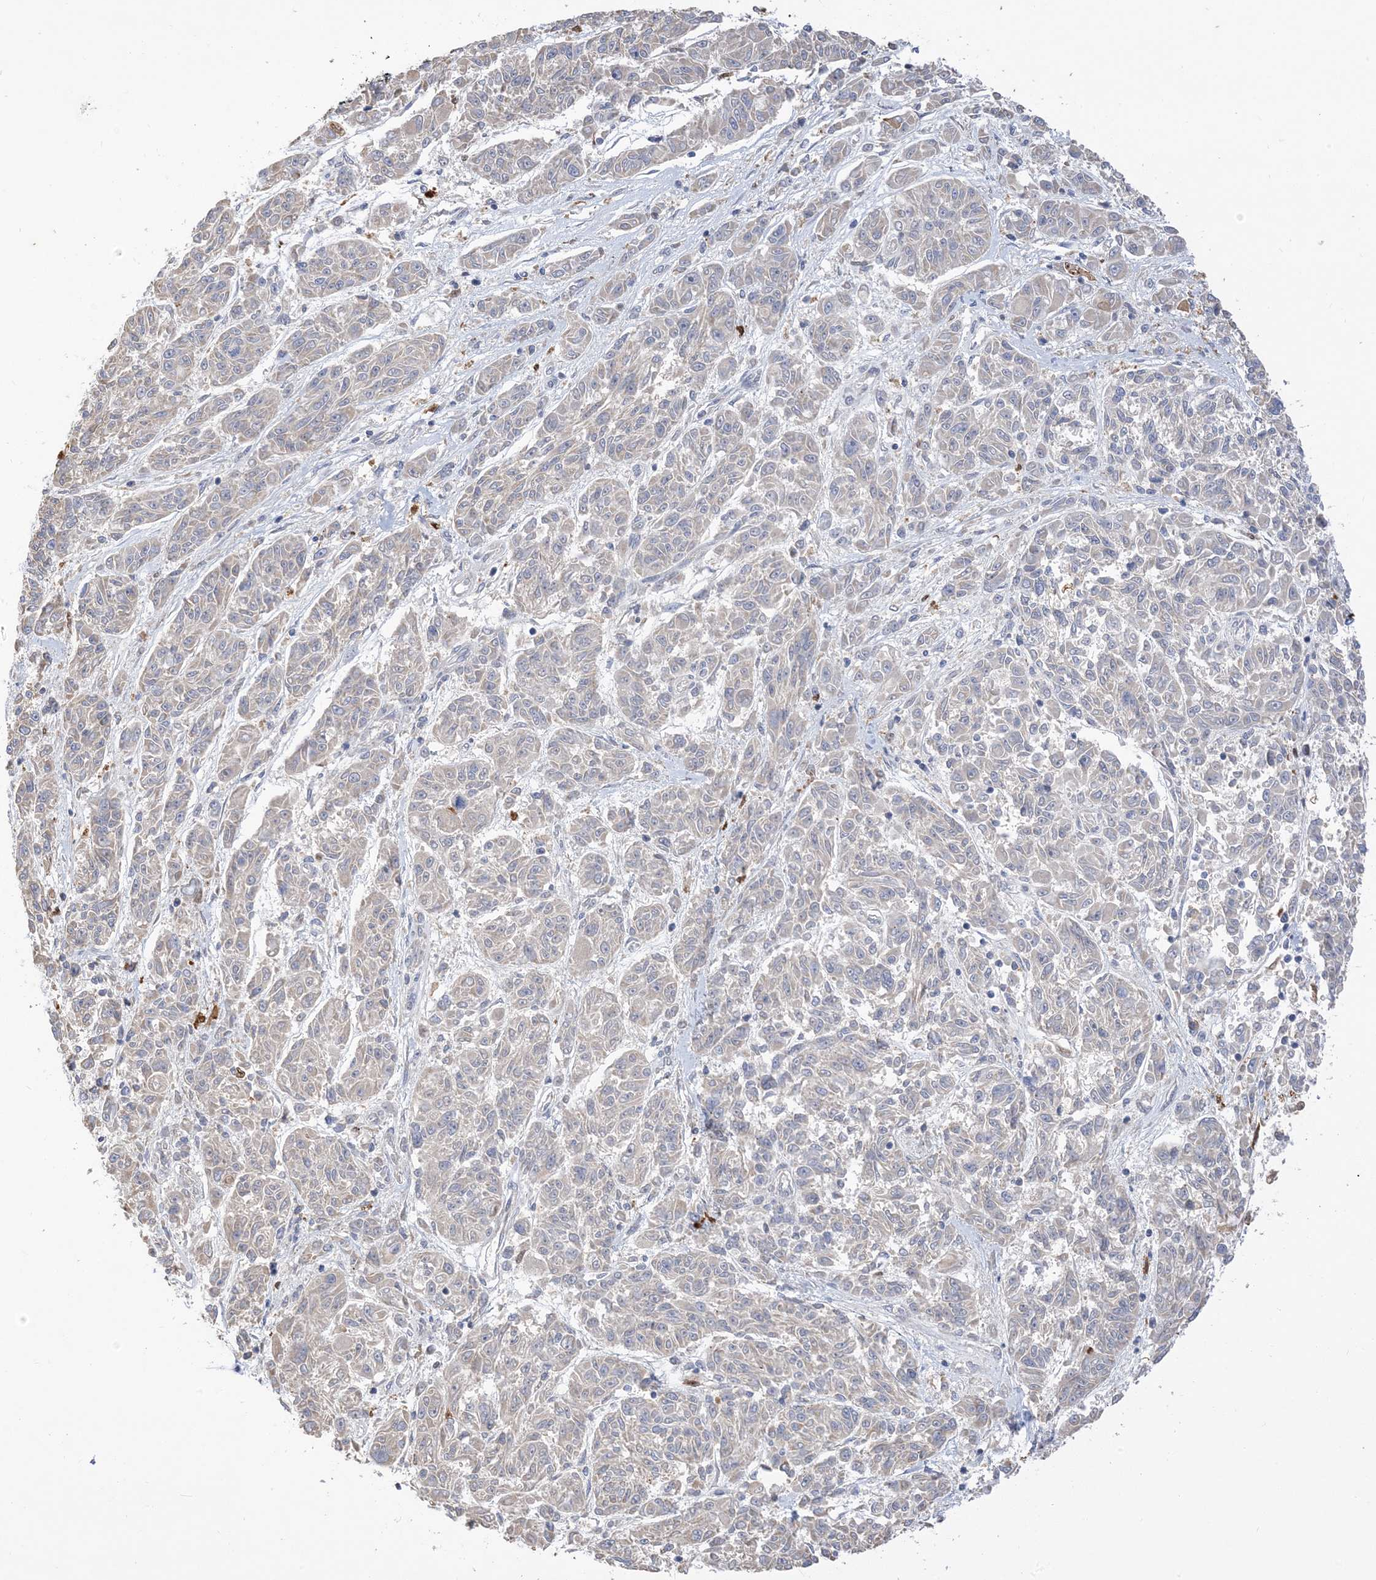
{"staining": {"intensity": "negative", "quantity": "none", "location": "none"}, "tissue": "melanoma", "cell_type": "Tumor cells", "image_type": "cancer", "snomed": [{"axis": "morphology", "description": "Malignant melanoma, NOS"}, {"axis": "topography", "description": "Skin"}], "caption": "Tumor cells are negative for protein expression in human melanoma.", "gene": "DPP9", "patient": {"sex": "male", "age": 53}}